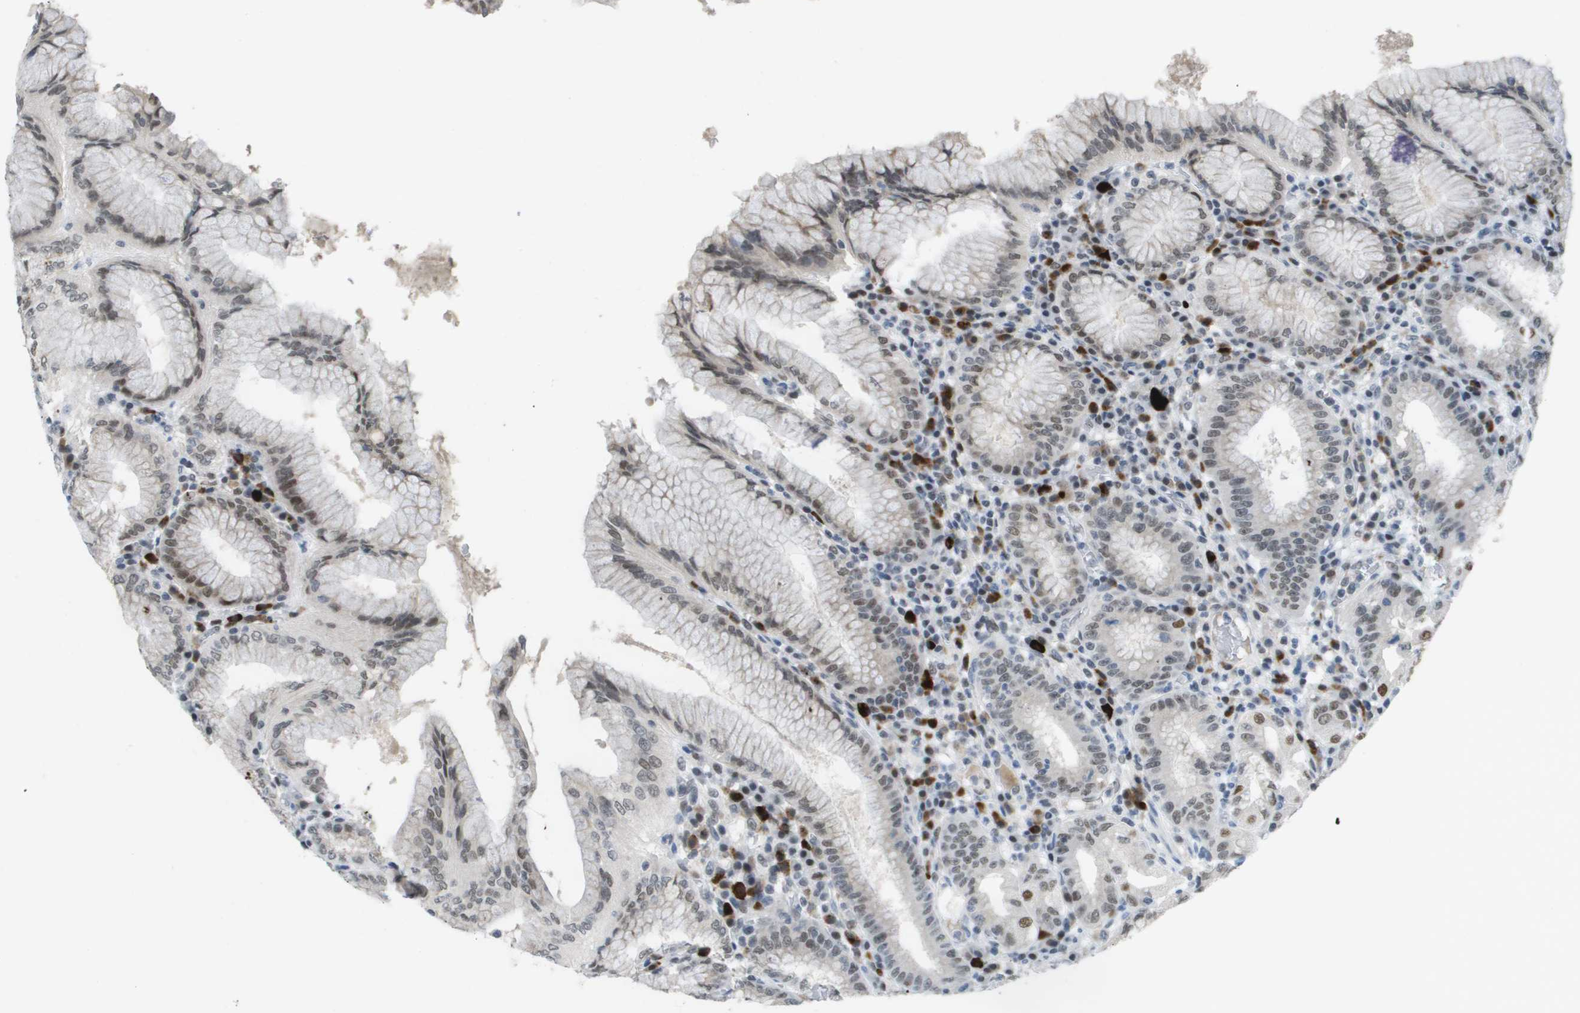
{"staining": {"intensity": "strong", "quantity": "25%-75%", "location": "nuclear"}, "tissue": "stomach", "cell_type": "Glandular cells", "image_type": "normal", "snomed": [{"axis": "morphology", "description": "Normal tissue, NOS"}, {"axis": "topography", "description": "Stomach"}, {"axis": "topography", "description": "Stomach, lower"}], "caption": "About 25%-75% of glandular cells in normal human stomach show strong nuclear protein positivity as visualized by brown immunohistochemical staining.", "gene": "TP53RK", "patient": {"sex": "female", "age": 56}}